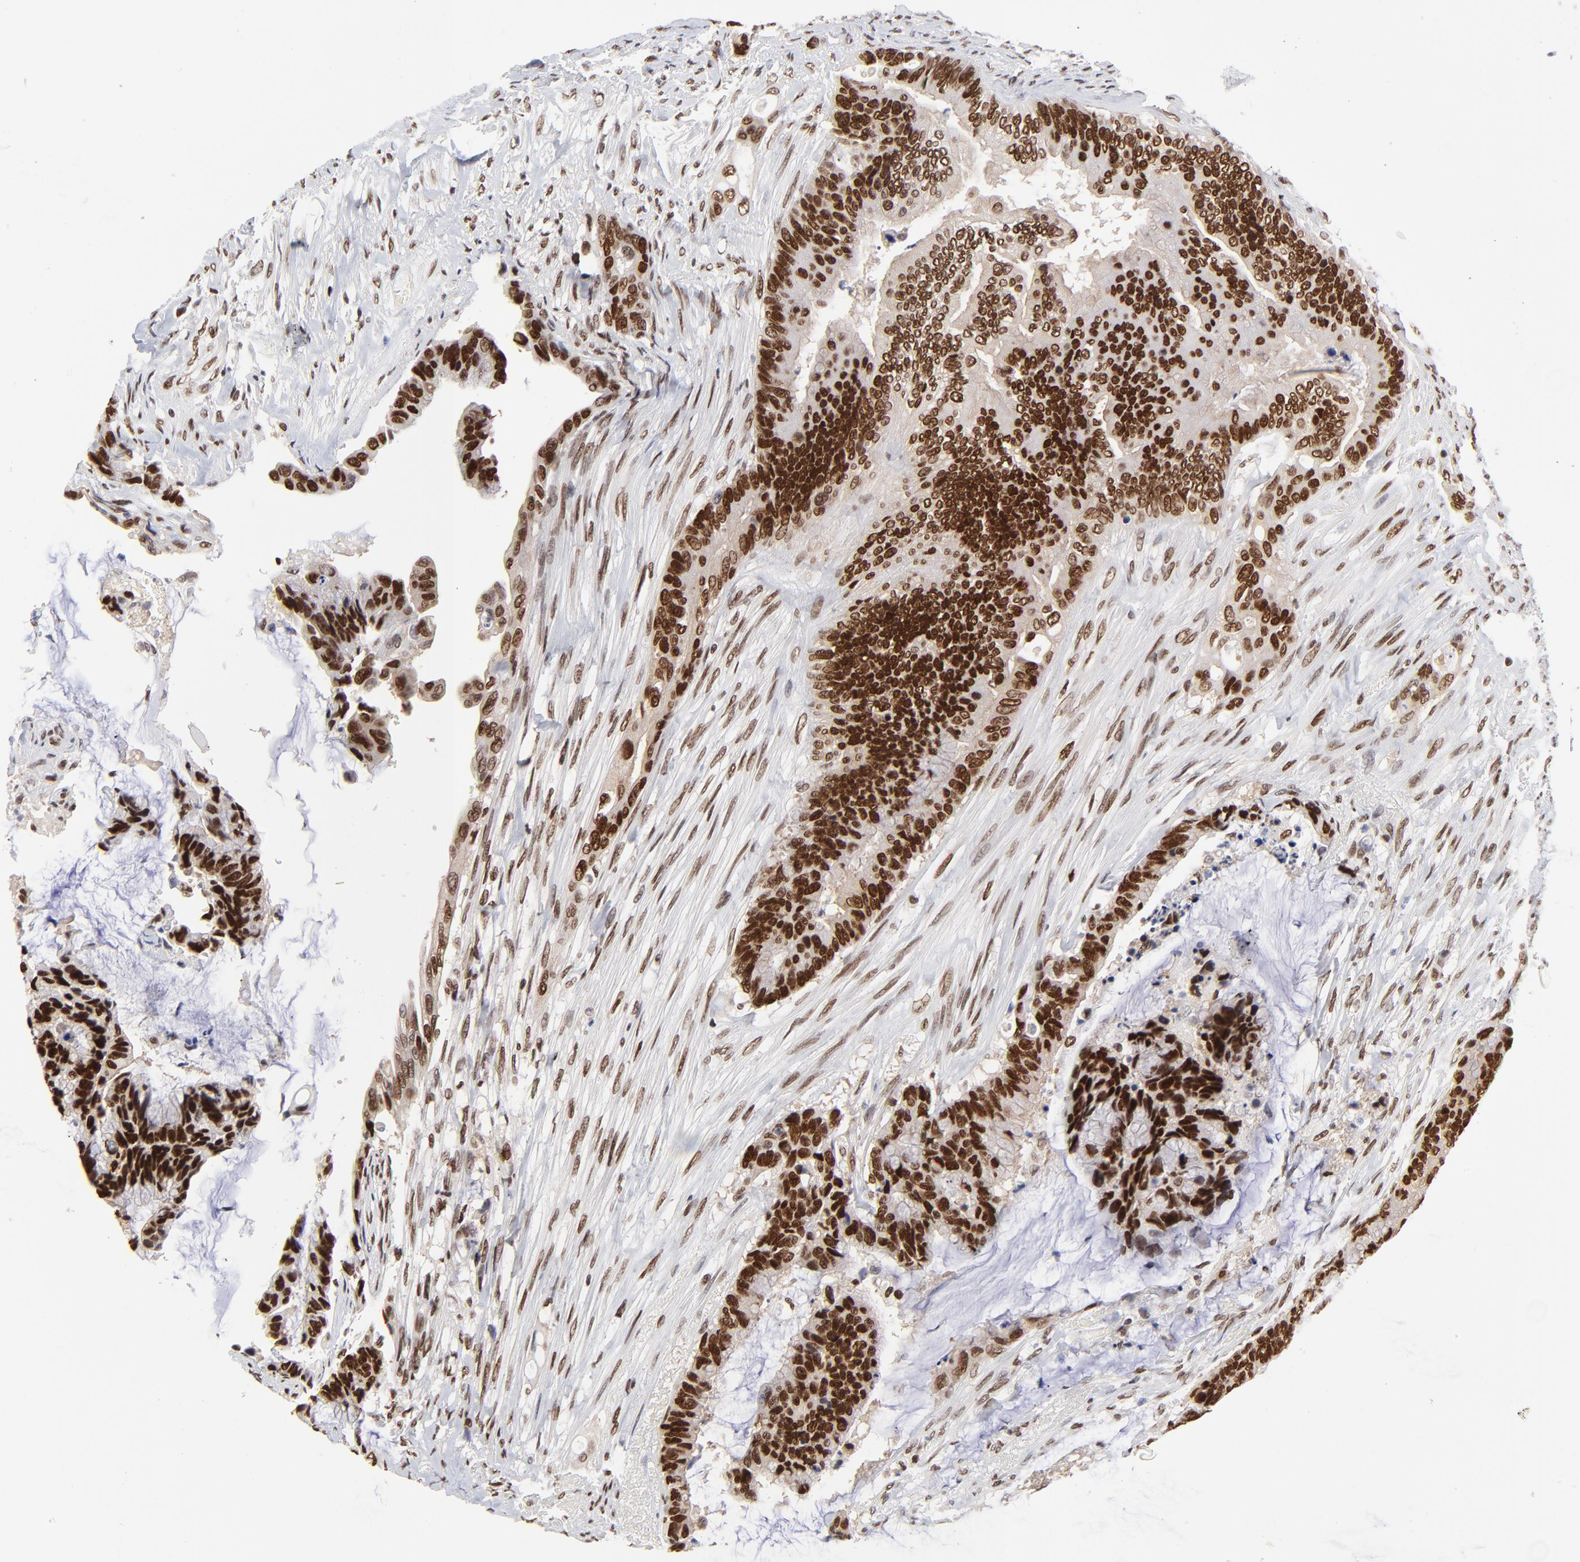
{"staining": {"intensity": "strong", "quantity": ">75%", "location": "nuclear"}, "tissue": "colorectal cancer", "cell_type": "Tumor cells", "image_type": "cancer", "snomed": [{"axis": "morphology", "description": "Adenocarcinoma, NOS"}, {"axis": "topography", "description": "Rectum"}], "caption": "This is an image of immunohistochemistry staining of adenocarcinoma (colorectal), which shows strong staining in the nuclear of tumor cells.", "gene": "ZMYM3", "patient": {"sex": "female", "age": 59}}